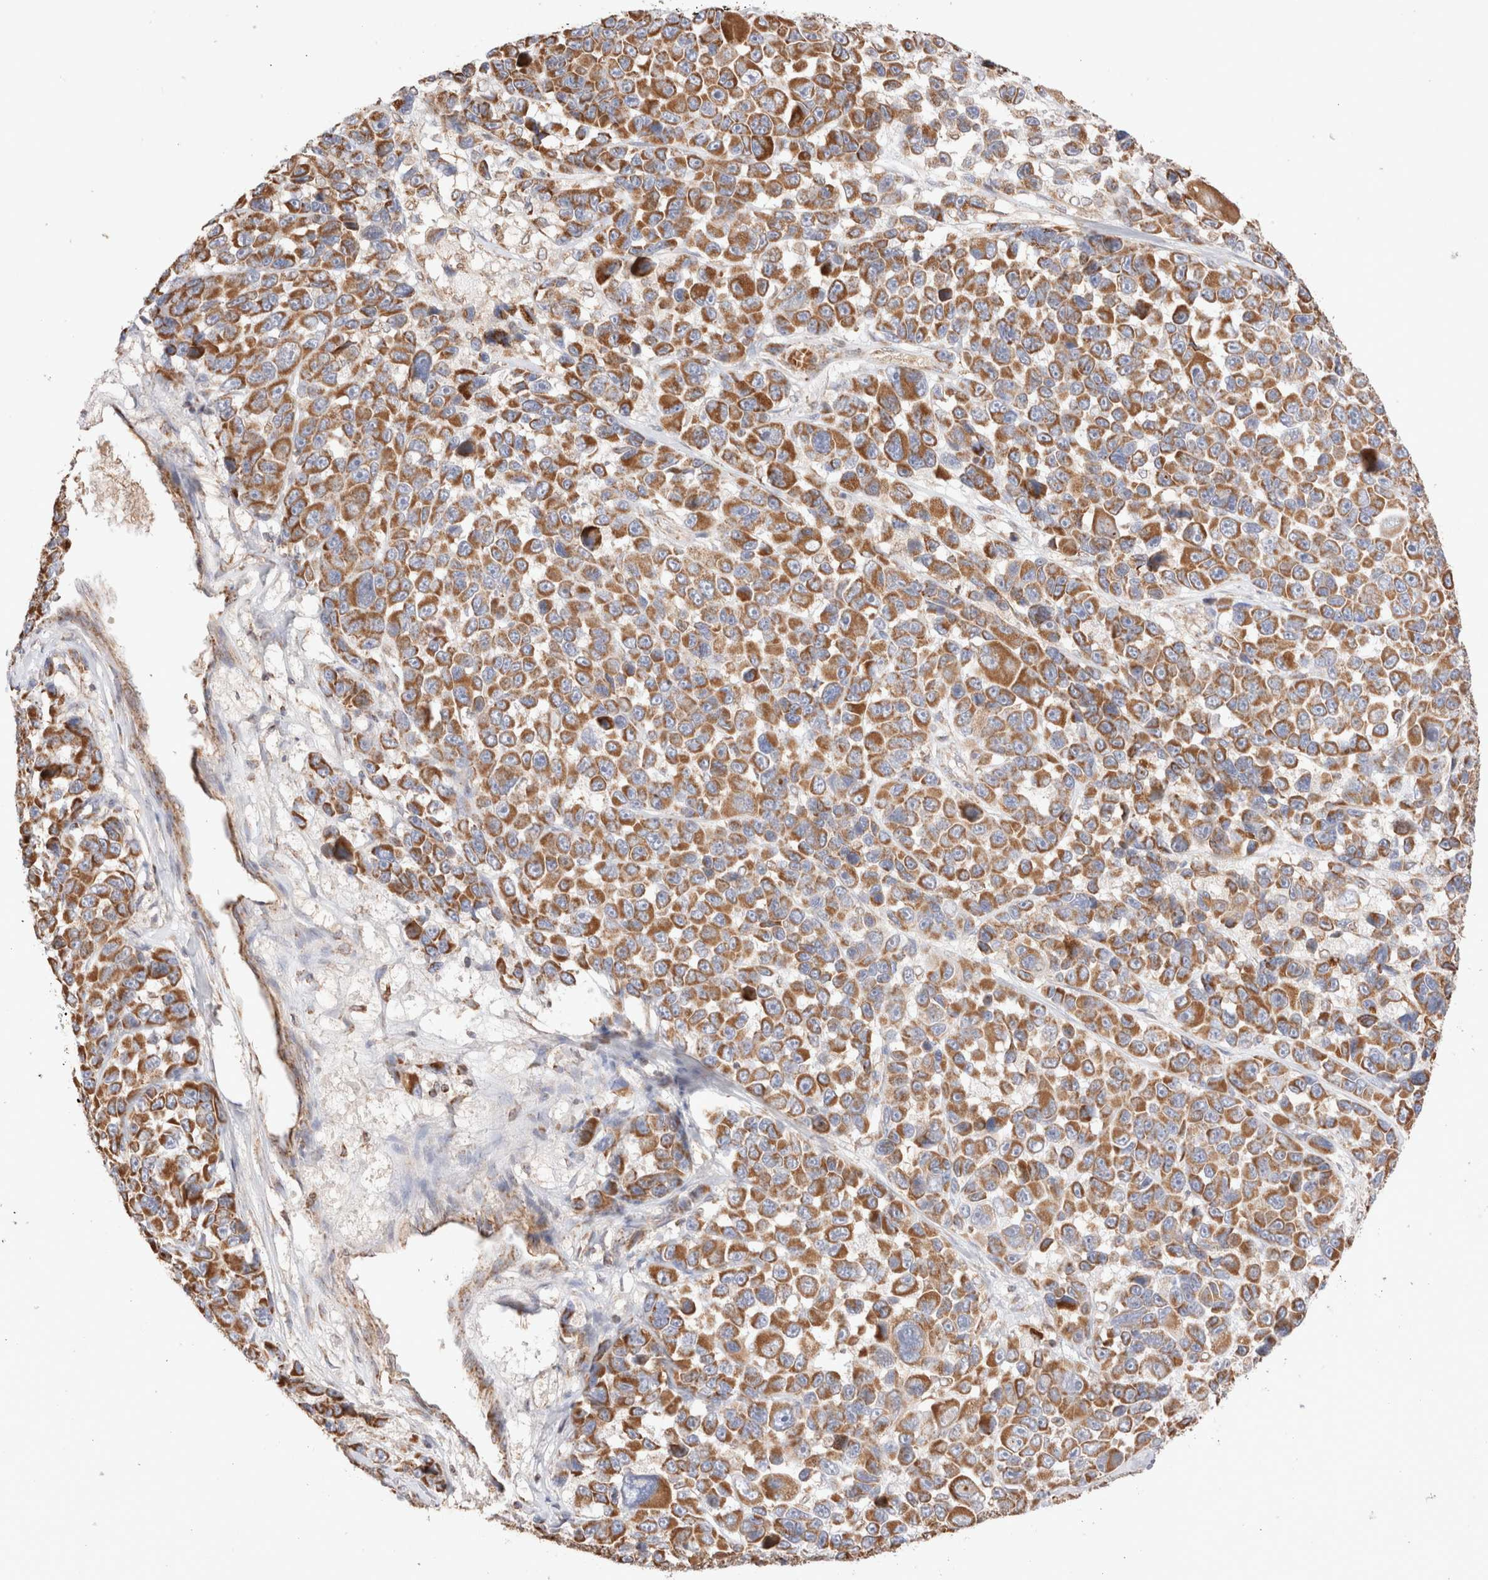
{"staining": {"intensity": "moderate", "quantity": ">75%", "location": "cytoplasmic/membranous"}, "tissue": "melanoma", "cell_type": "Tumor cells", "image_type": "cancer", "snomed": [{"axis": "morphology", "description": "Malignant melanoma, NOS"}, {"axis": "topography", "description": "Skin"}], "caption": "There is medium levels of moderate cytoplasmic/membranous expression in tumor cells of malignant melanoma, as demonstrated by immunohistochemical staining (brown color).", "gene": "TMPPE", "patient": {"sex": "male", "age": 53}}